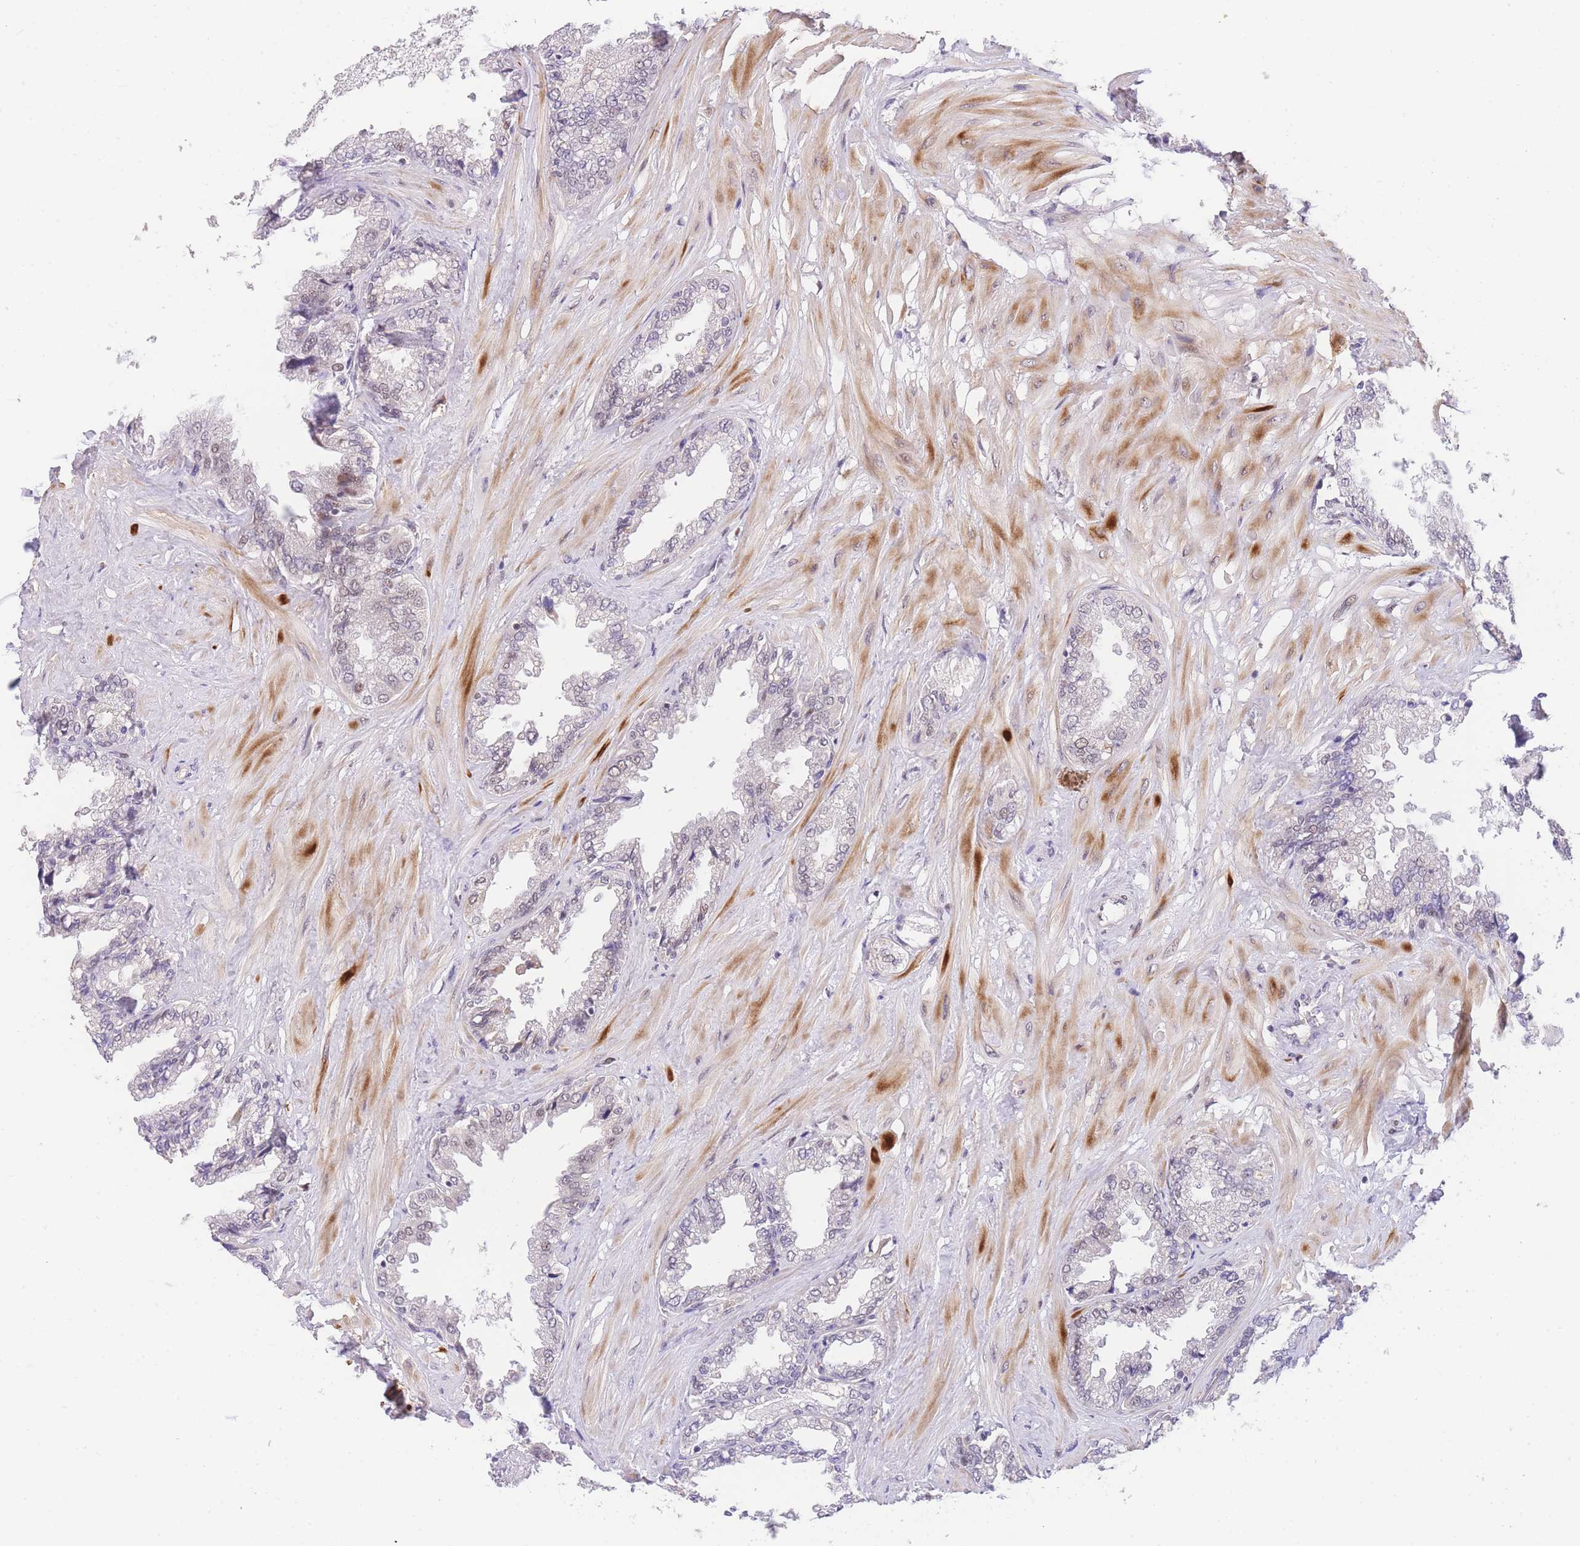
{"staining": {"intensity": "weak", "quantity": "25%-75%", "location": "nuclear"}, "tissue": "seminal vesicle", "cell_type": "Glandular cells", "image_type": "normal", "snomed": [{"axis": "morphology", "description": "Normal tissue, NOS"}, {"axis": "topography", "description": "Seminal veicle"}], "caption": "This is a photomicrograph of immunohistochemistry staining of benign seminal vesicle, which shows weak staining in the nuclear of glandular cells.", "gene": "SLC35F2", "patient": {"sex": "male", "age": 46}}